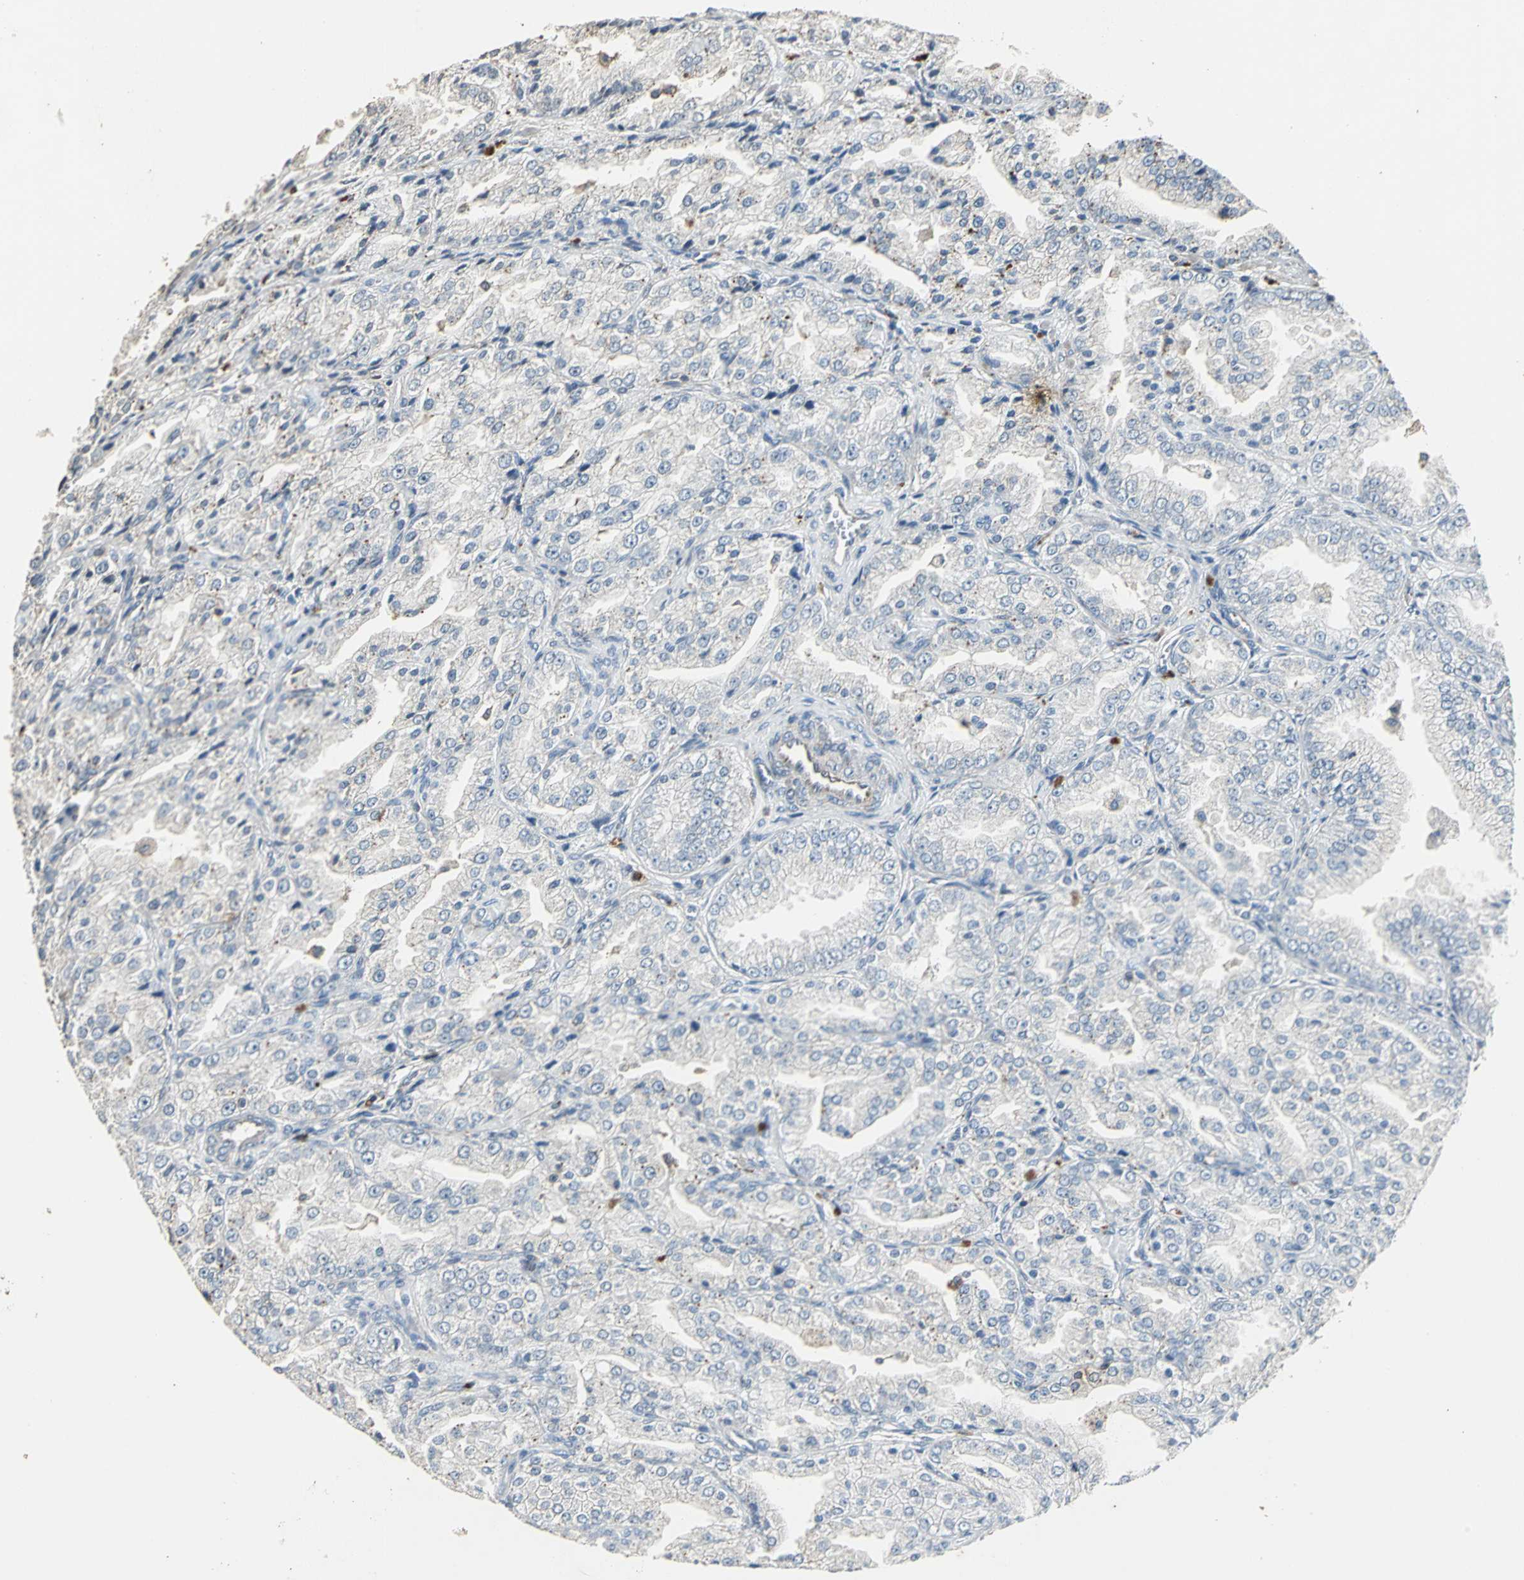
{"staining": {"intensity": "negative", "quantity": "none", "location": "none"}, "tissue": "prostate cancer", "cell_type": "Tumor cells", "image_type": "cancer", "snomed": [{"axis": "morphology", "description": "Adenocarcinoma, High grade"}, {"axis": "topography", "description": "Prostate"}], "caption": "Histopathology image shows no protein expression in tumor cells of prostate cancer (high-grade adenocarcinoma) tissue.", "gene": "DNAJB4", "patient": {"sex": "male", "age": 61}}